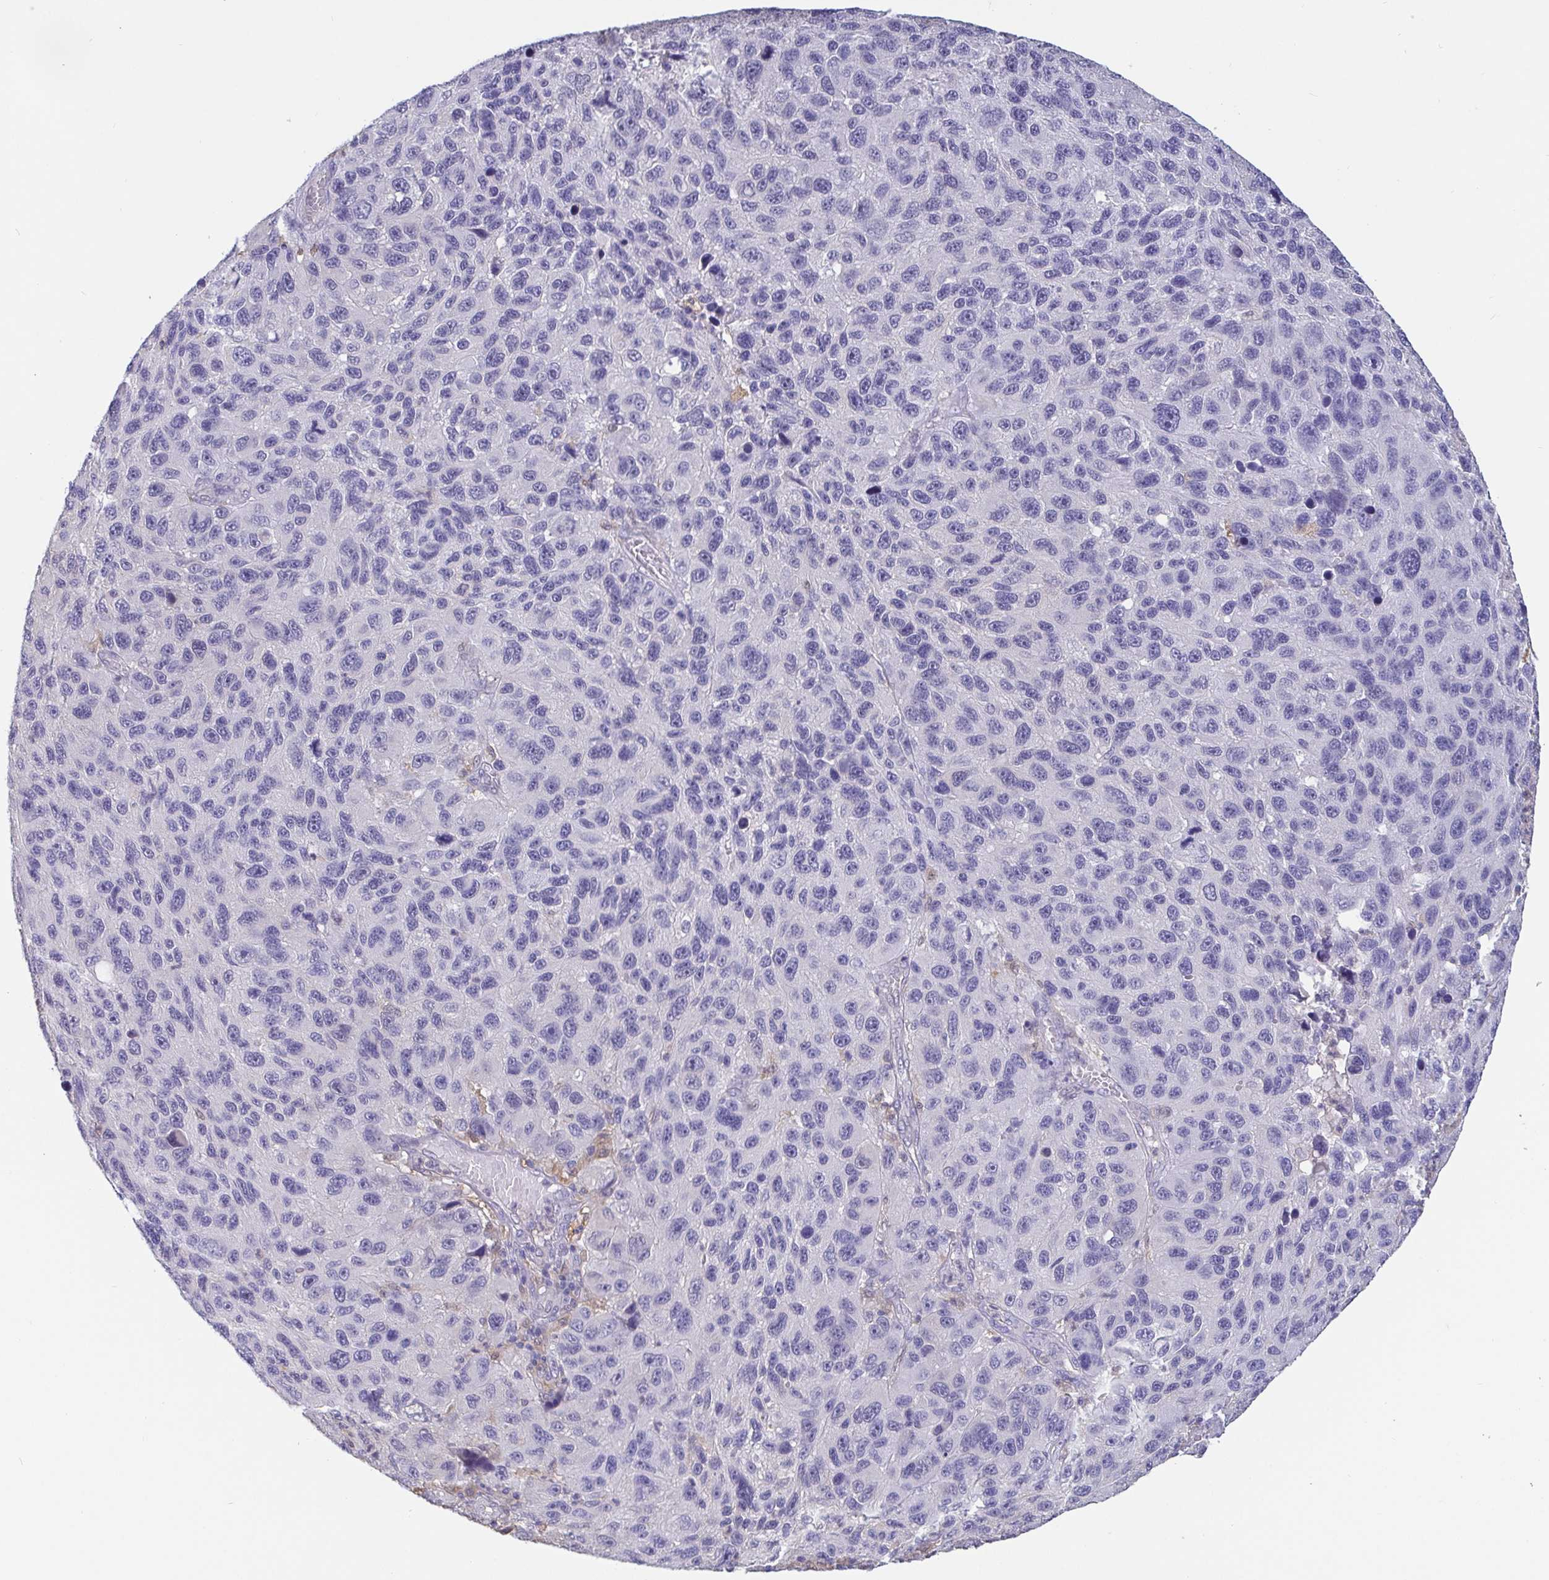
{"staining": {"intensity": "negative", "quantity": "none", "location": "none"}, "tissue": "melanoma", "cell_type": "Tumor cells", "image_type": "cancer", "snomed": [{"axis": "morphology", "description": "Malignant melanoma, NOS"}, {"axis": "topography", "description": "Skin"}], "caption": "Histopathology image shows no protein expression in tumor cells of melanoma tissue. Nuclei are stained in blue.", "gene": "IDH1", "patient": {"sex": "male", "age": 53}}